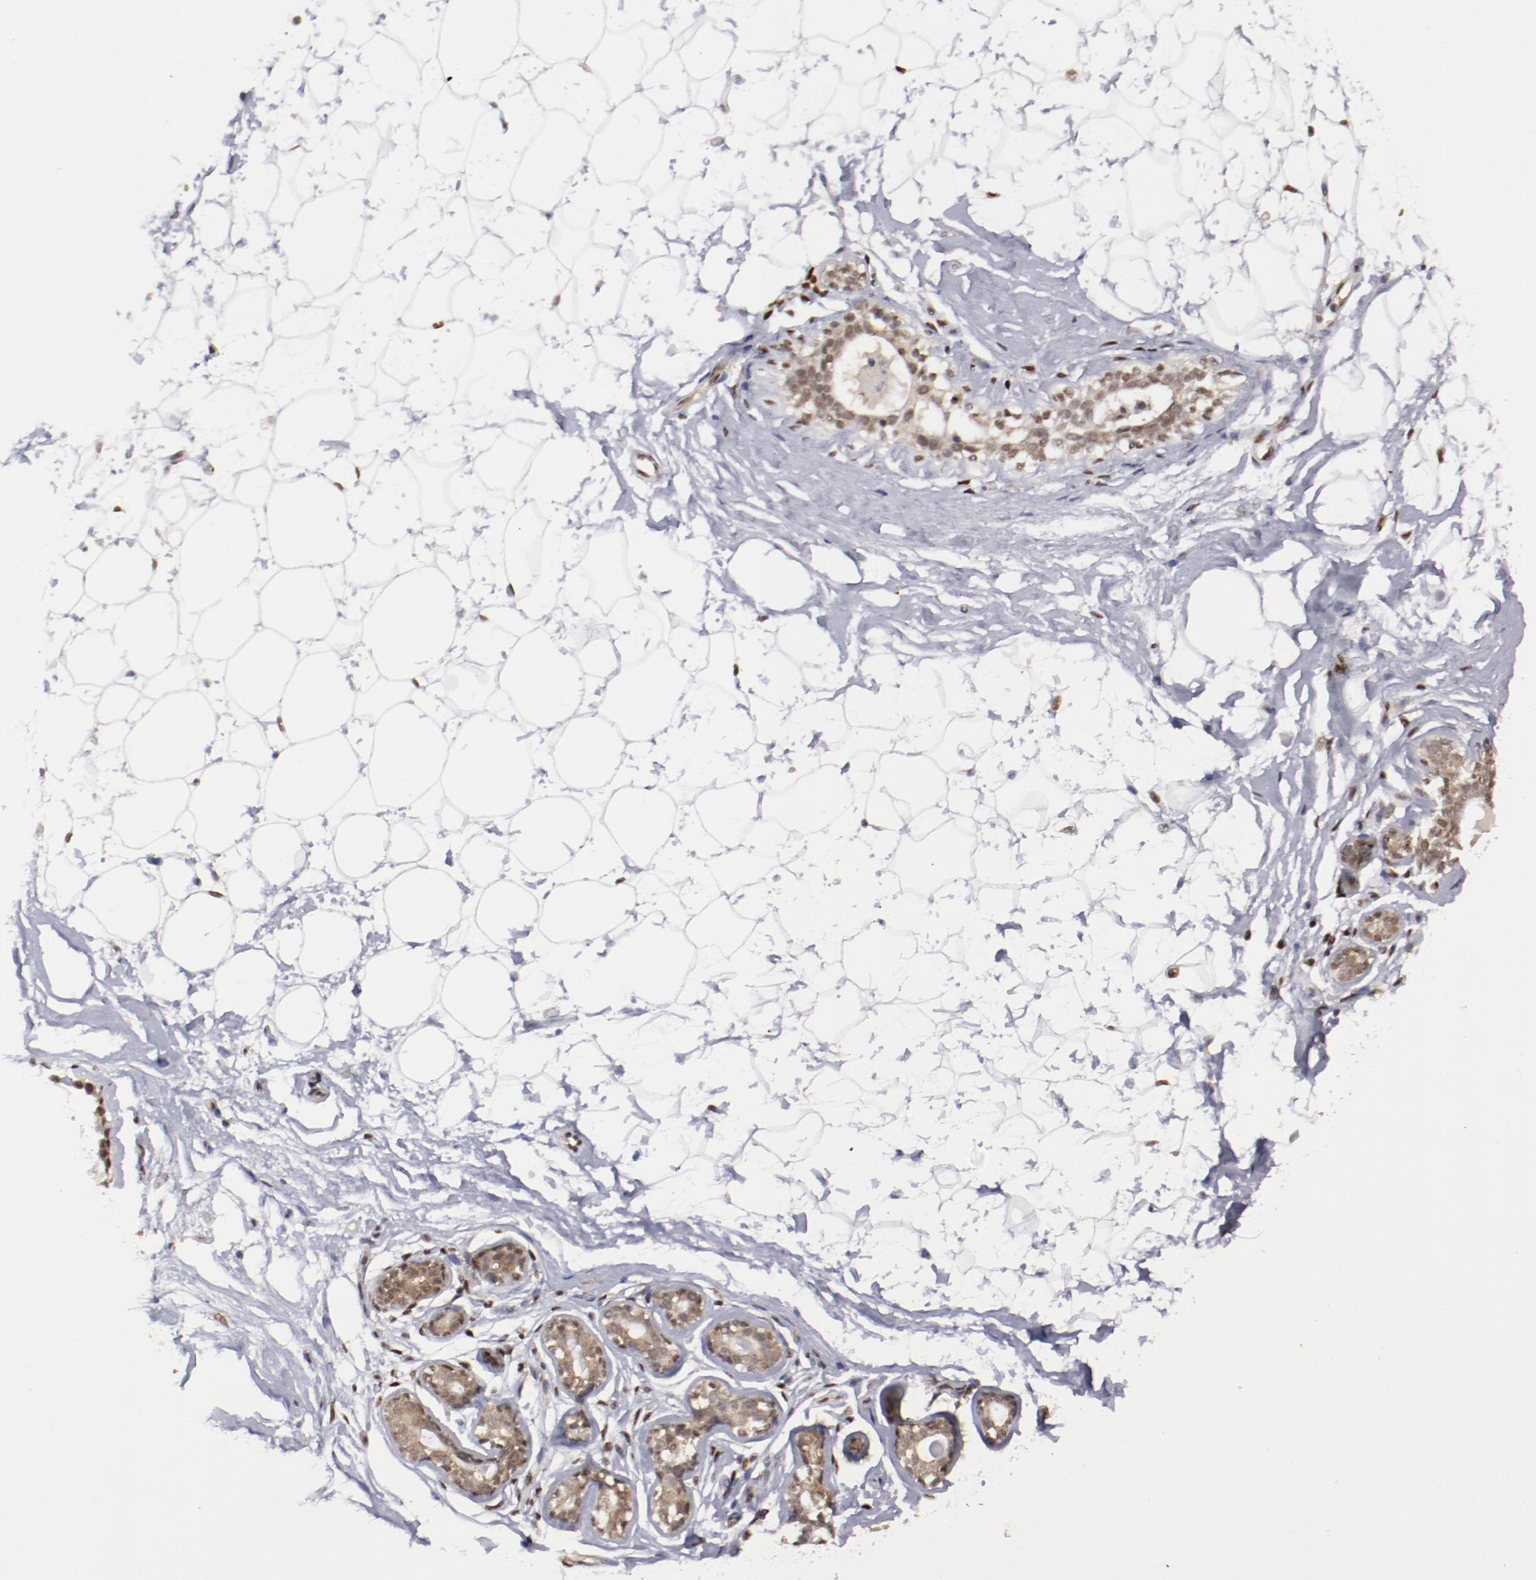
{"staining": {"intensity": "moderate", "quantity": ">75%", "location": "nuclear"}, "tissue": "adipose tissue", "cell_type": "Adipocytes", "image_type": "normal", "snomed": [{"axis": "morphology", "description": "Normal tissue, NOS"}, {"axis": "topography", "description": "Breast"}], "caption": "Immunohistochemistry staining of unremarkable adipose tissue, which reveals medium levels of moderate nuclear positivity in about >75% of adipocytes indicating moderate nuclear protein expression. The staining was performed using DAB (3,3'-diaminobenzidine) (brown) for protein detection and nuclei were counterstained in hematoxylin (blue).", "gene": "ARNT", "patient": {"sex": "female", "age": 22}}